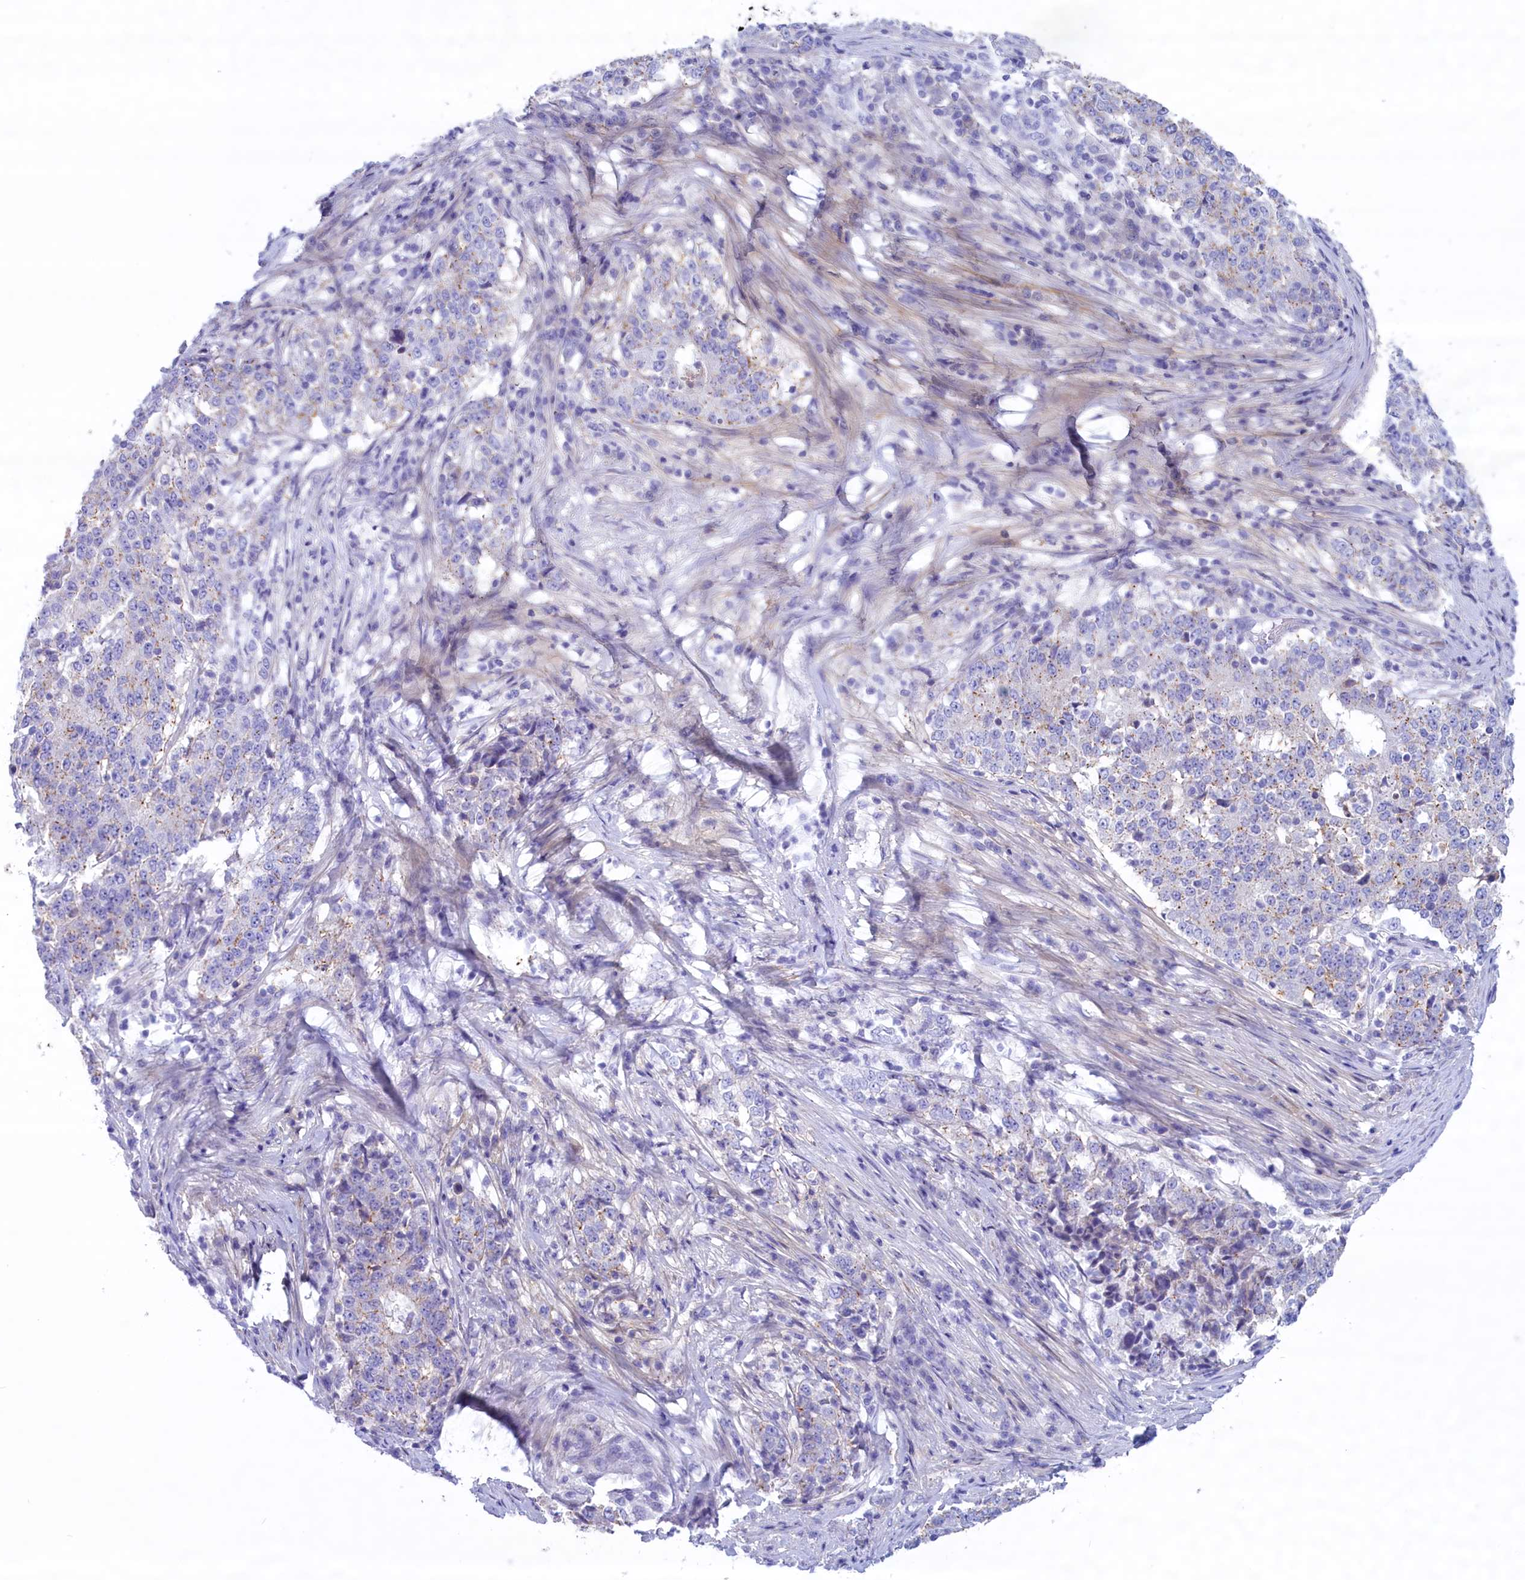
{"staining": {"intensity": "negative", "quantity": "none", "location": "none"}, "tissue": "stomach cancer", "cell_type": "Tumor cells", "image_type": "cancer", "snomed": [{"axis": "morphology", "description": "Adenocarcinoma, NOS"}, {"axis": "topography", "description": "Stomach"}], "caption": "The micrograph displays no significant positivity in tumor cells of stomach adenocarcinoma.", "gene": "MPV17L2", "patient": {"sex": "male", "age": 59}}